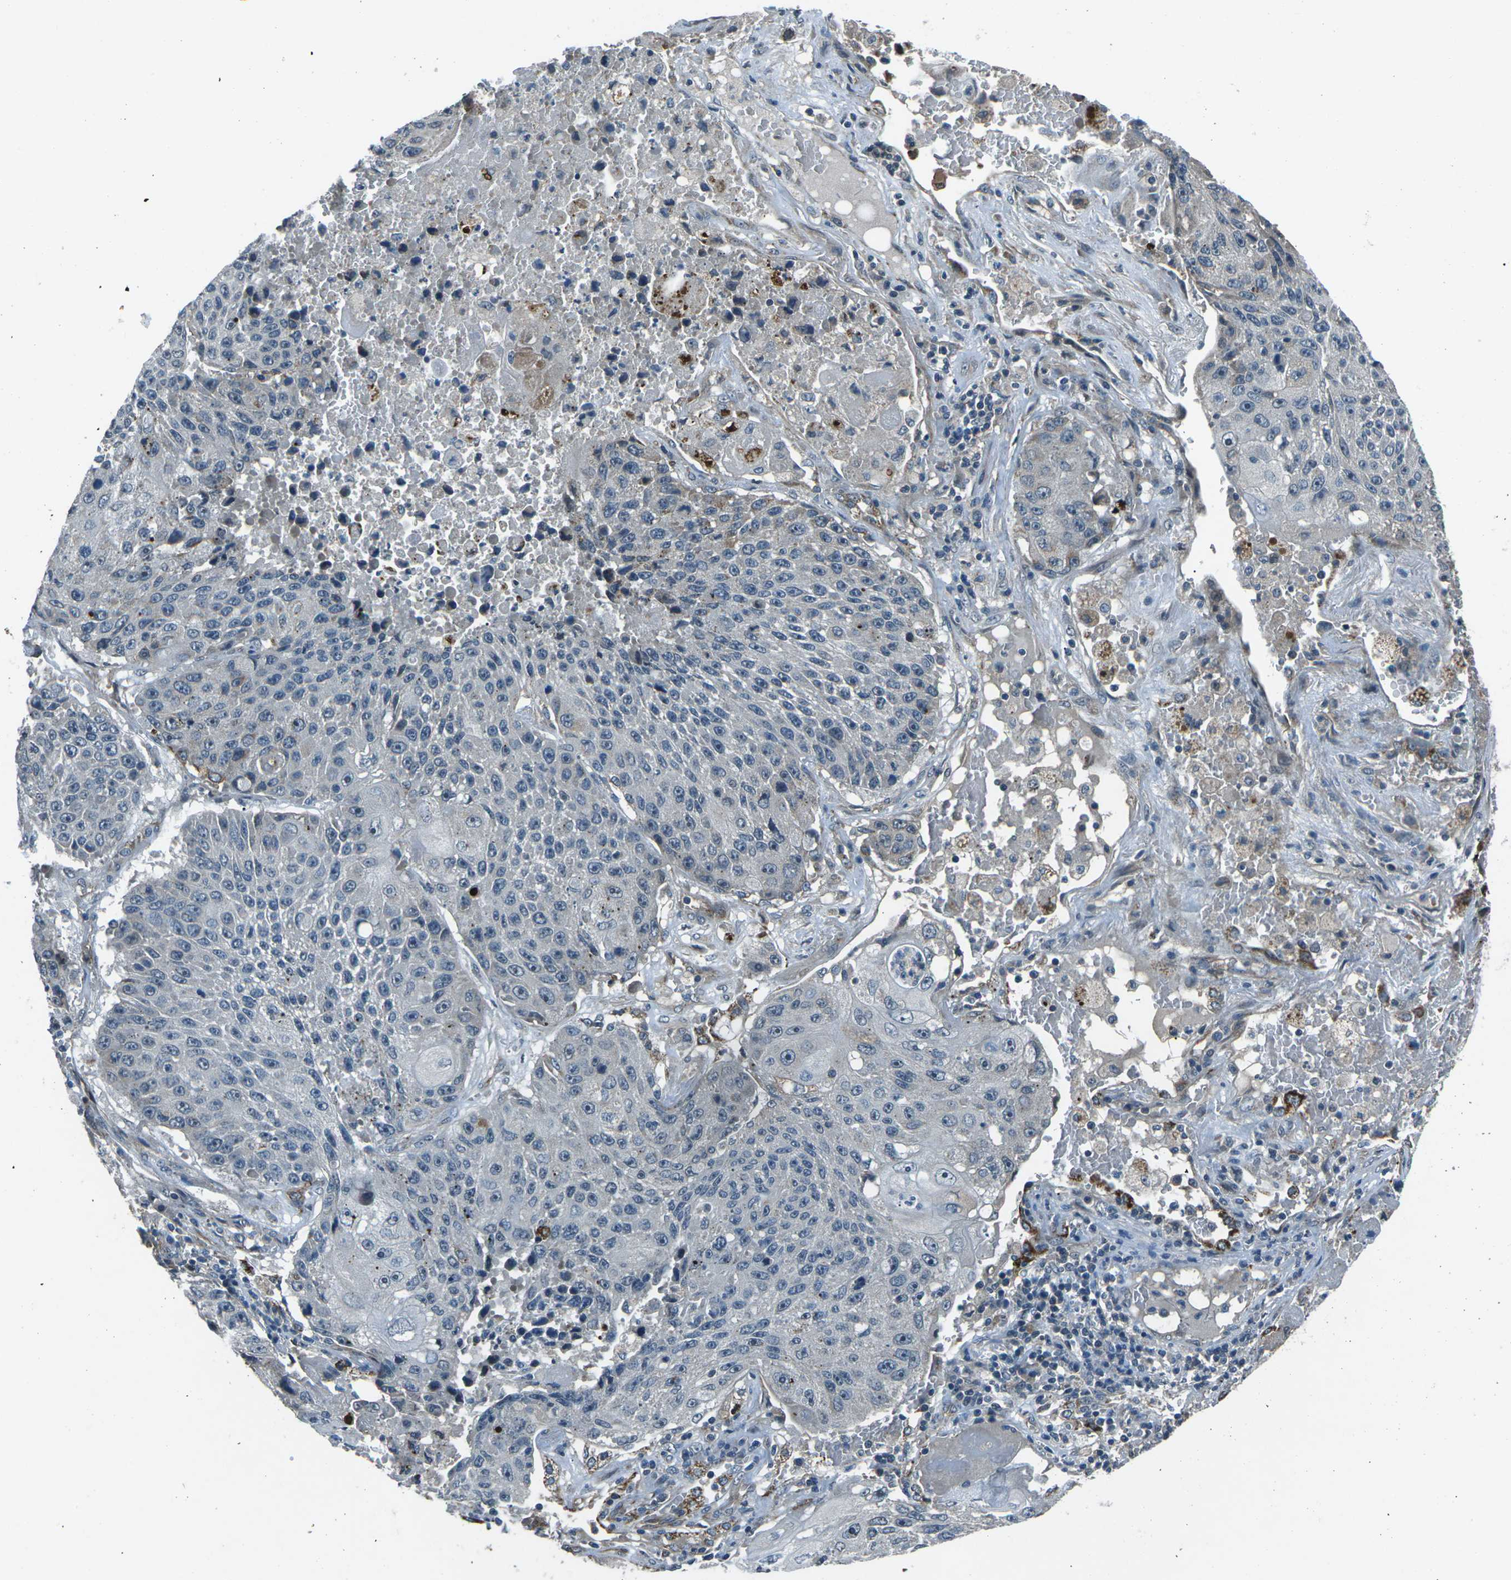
{"staining": {"intensity": "negative", "quantity": "none", "location": "none"}, "tissue": "lung cancer", "cell_type": "Tumor cells", "image_type": "cancer", "snomed": [{"axis": "morphology", "description": "Squamous cell carcinoma, NOS"}, {"axis": "topography", "description": "Lung"}], "caption": "Immunohistochemistry histopathology image of neoplastic tissue: lung cancer (squamous cell carcinoma) stained with DAB (3,3'-diaminobenzidine) exhibits no significant protein staining in tumor cells.", "gene": "AFAP1", "patient": {"sex": "male", "age": 61}}